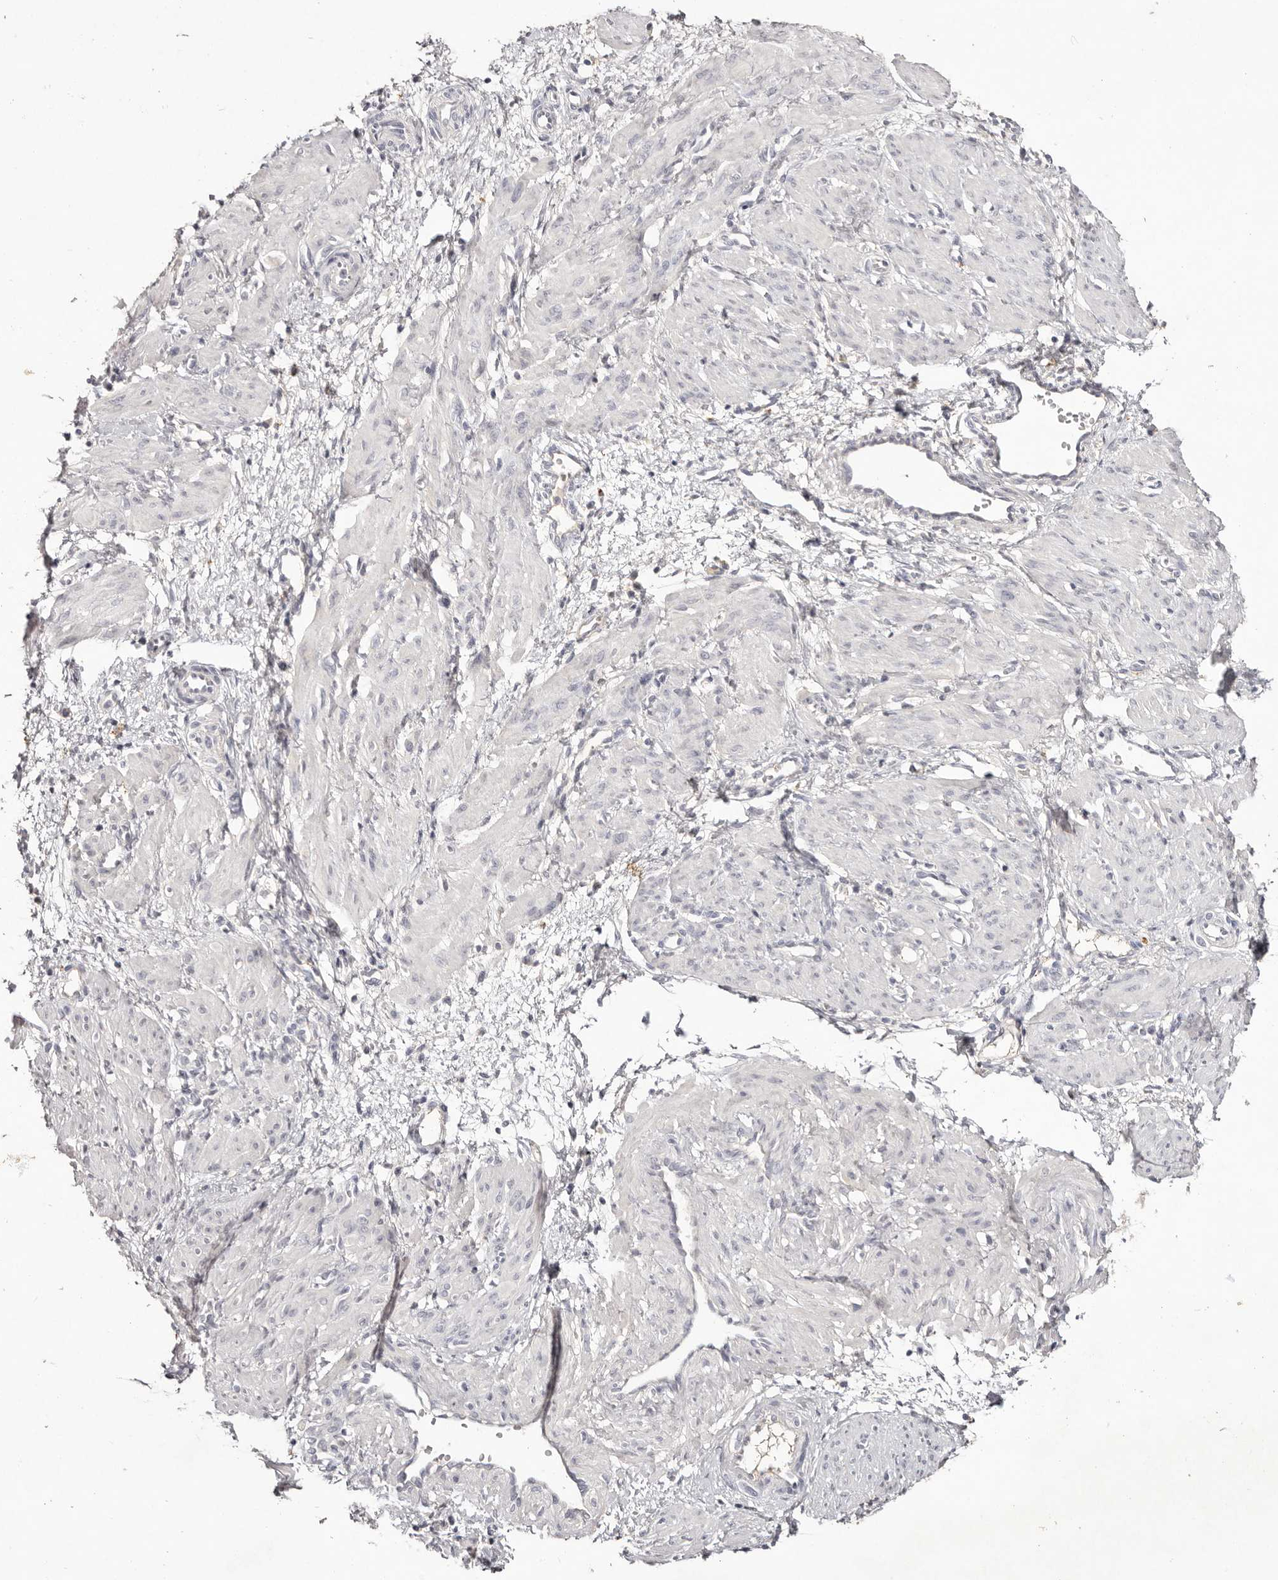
{"staining": {"intensity": "negative", "quantity": "none", "location": "none"}, "tissue": "smooth muscle", "cell_type": "Smooth muscle cells", "image_type": "normal", "snomed": [{"axis": "morphology", "description": "Normal tissue, NOS"}, {"axis": "topography", "description": "Endometrium"}], "caption": "This is an immunohistochemistry micrograph of benign smooth muscle. There is no positivity in smooth muscle cells.", "gene": "SCUBE2", "patient": {"sex": "female", "age": 33}}